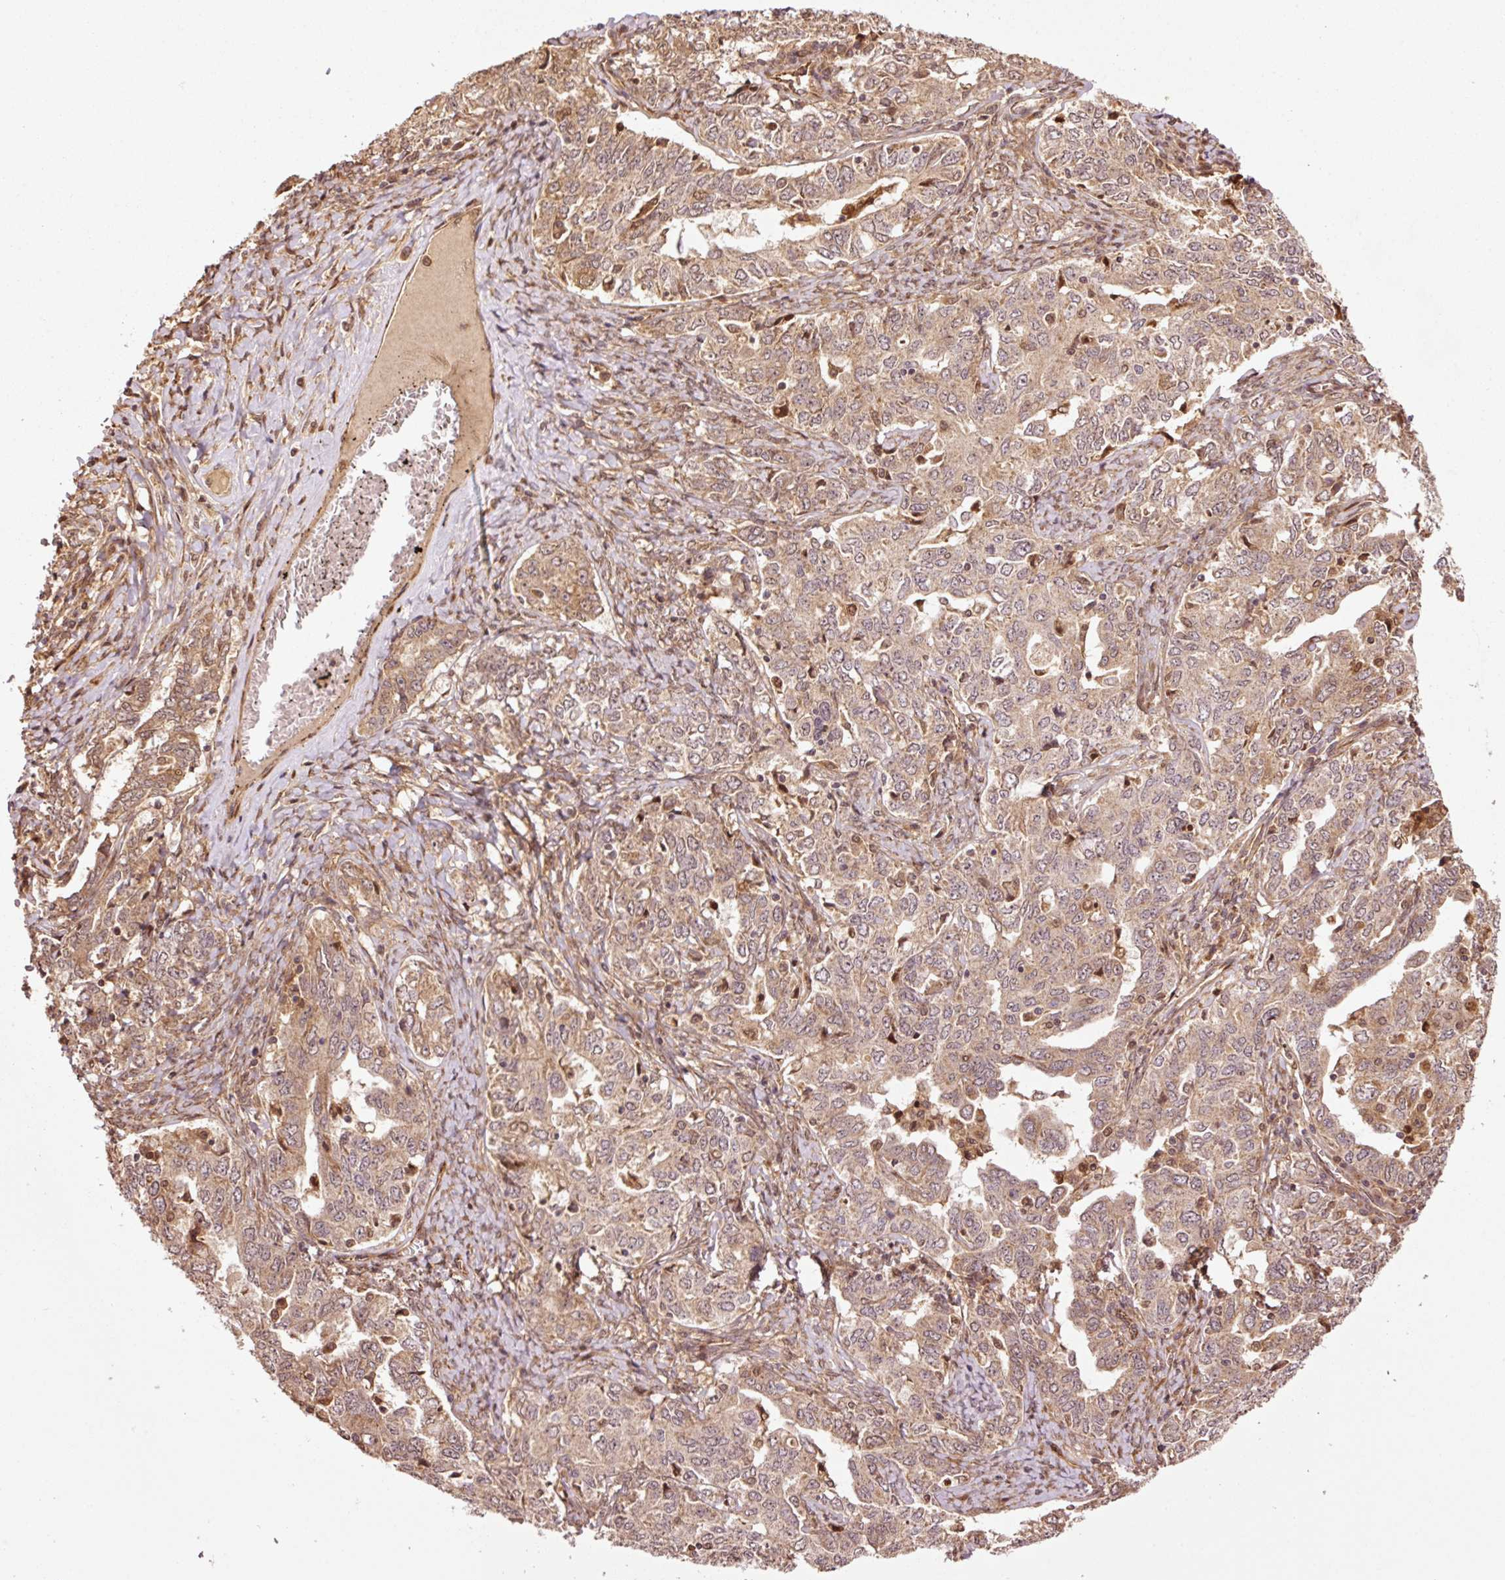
{"staining": {"intensity": "weak", "quantity": ">75%", "location": "cytoplasmic/membranous"}, "tissue": "ovarian cancer", "cell_type": "Tumor cells", "image_type": "cancer", "snomed": [{"axis": "morphology", "description": "Carcinoma, endometroid"}, {"axis": "topography", "description": "Ovary"}], "caption": "Ovarian cancer stained with DAB (3,3'-diaminobenzidine) immunohistochemistry reveals low levels of weak cytoplasmic/membranous staining in approximately >75% of tumor cells.", "gene": "OXER1", "patient": {"sex": "female", "age": 62}}